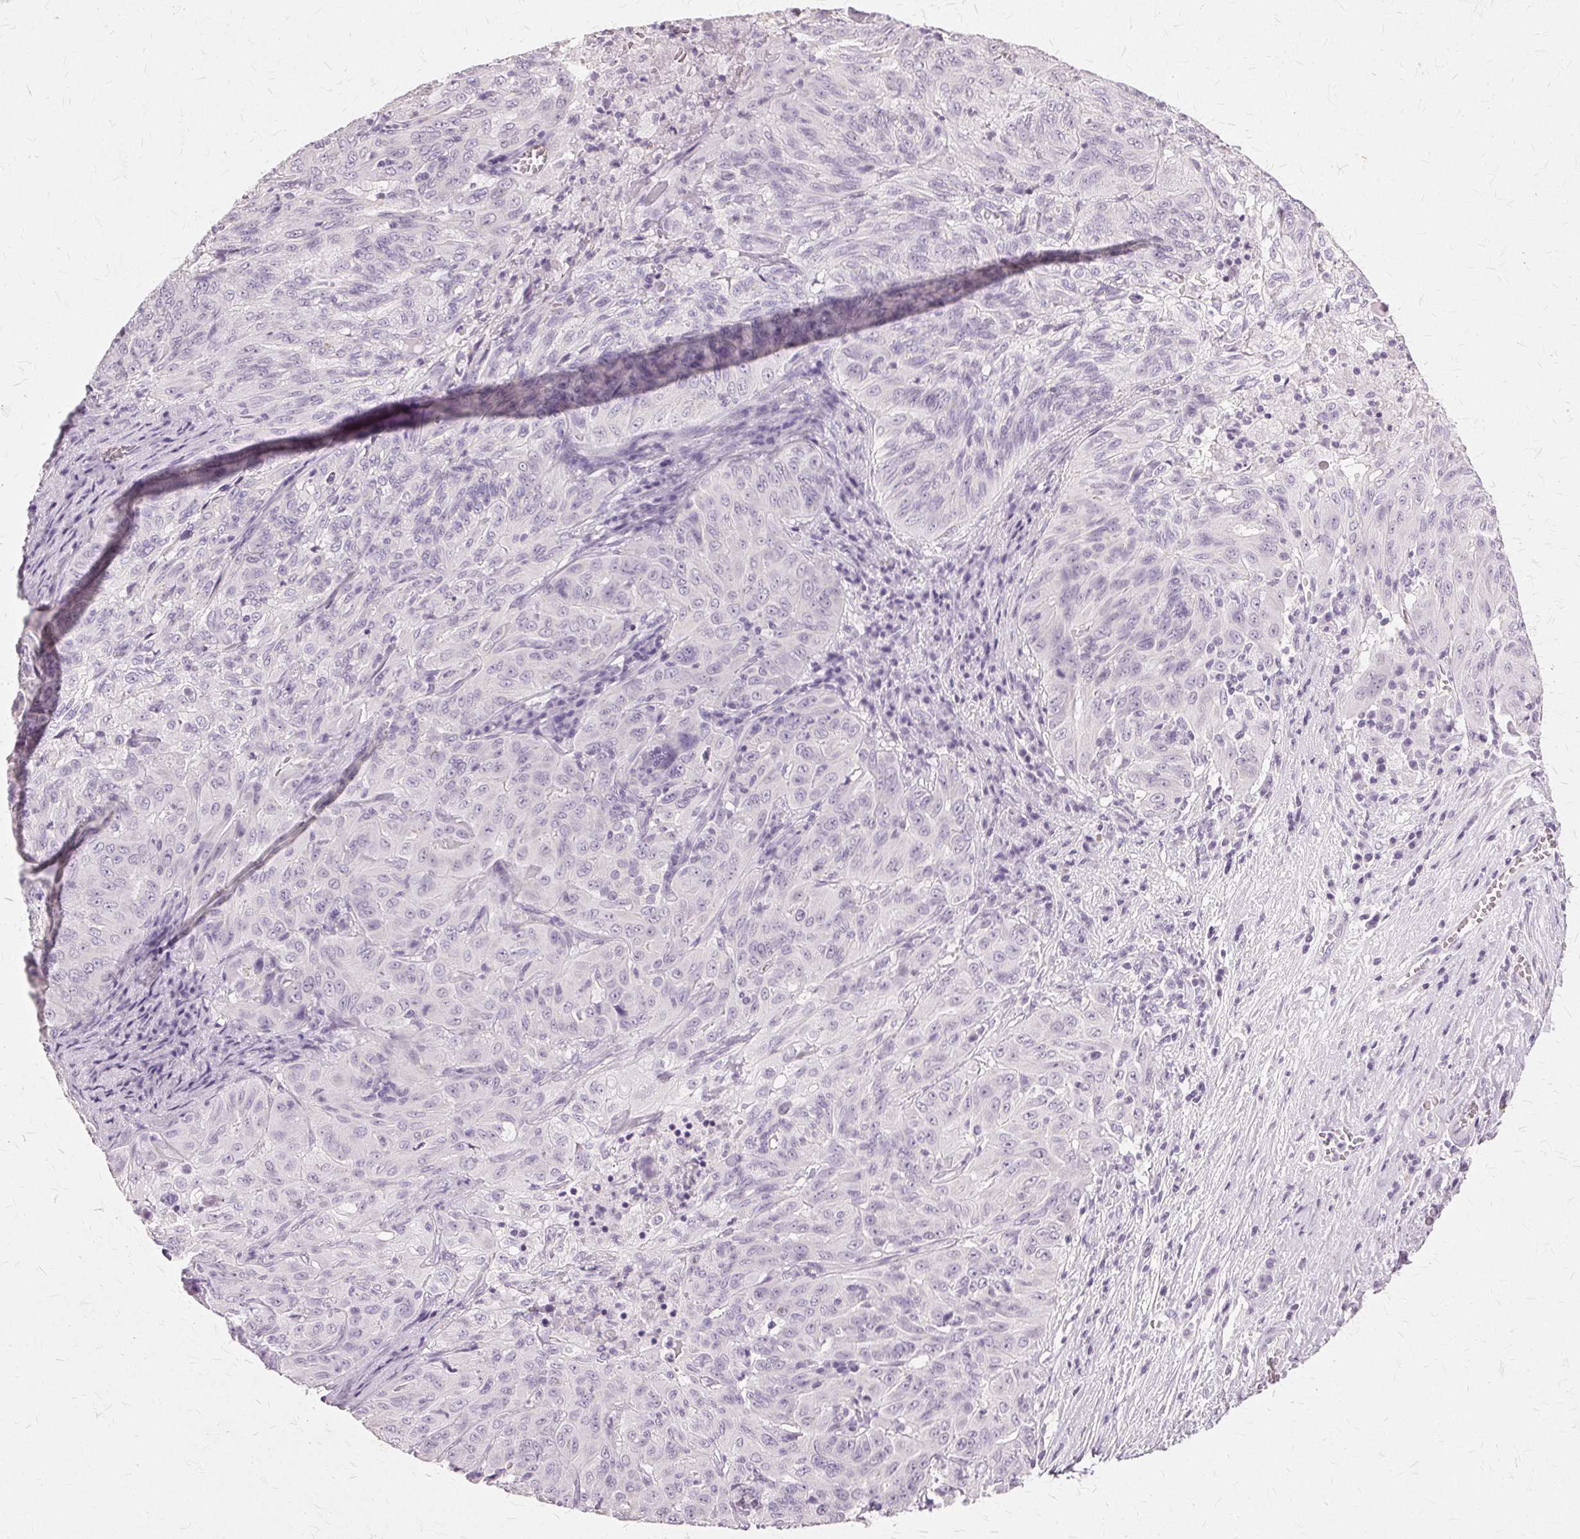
{"staining": {"intensity": "negative", "quantity": "none", "location": "none"}, "tissue": "pancreatic cancer", "cell_type": "Tumor cells", "image_type": "cancer", "snomed": [{"axis": "morphology", "description": "Adenocarcinoma, NOS"}, {"axis": "topography", "description": "Pancreas"}], "caption": "Pancreatic cancer was stained to show a protein in brown. There is no significant staining in tumor cells.", "gene": "SLC45A3", "patient": {"sex": "male", "age": 63}}